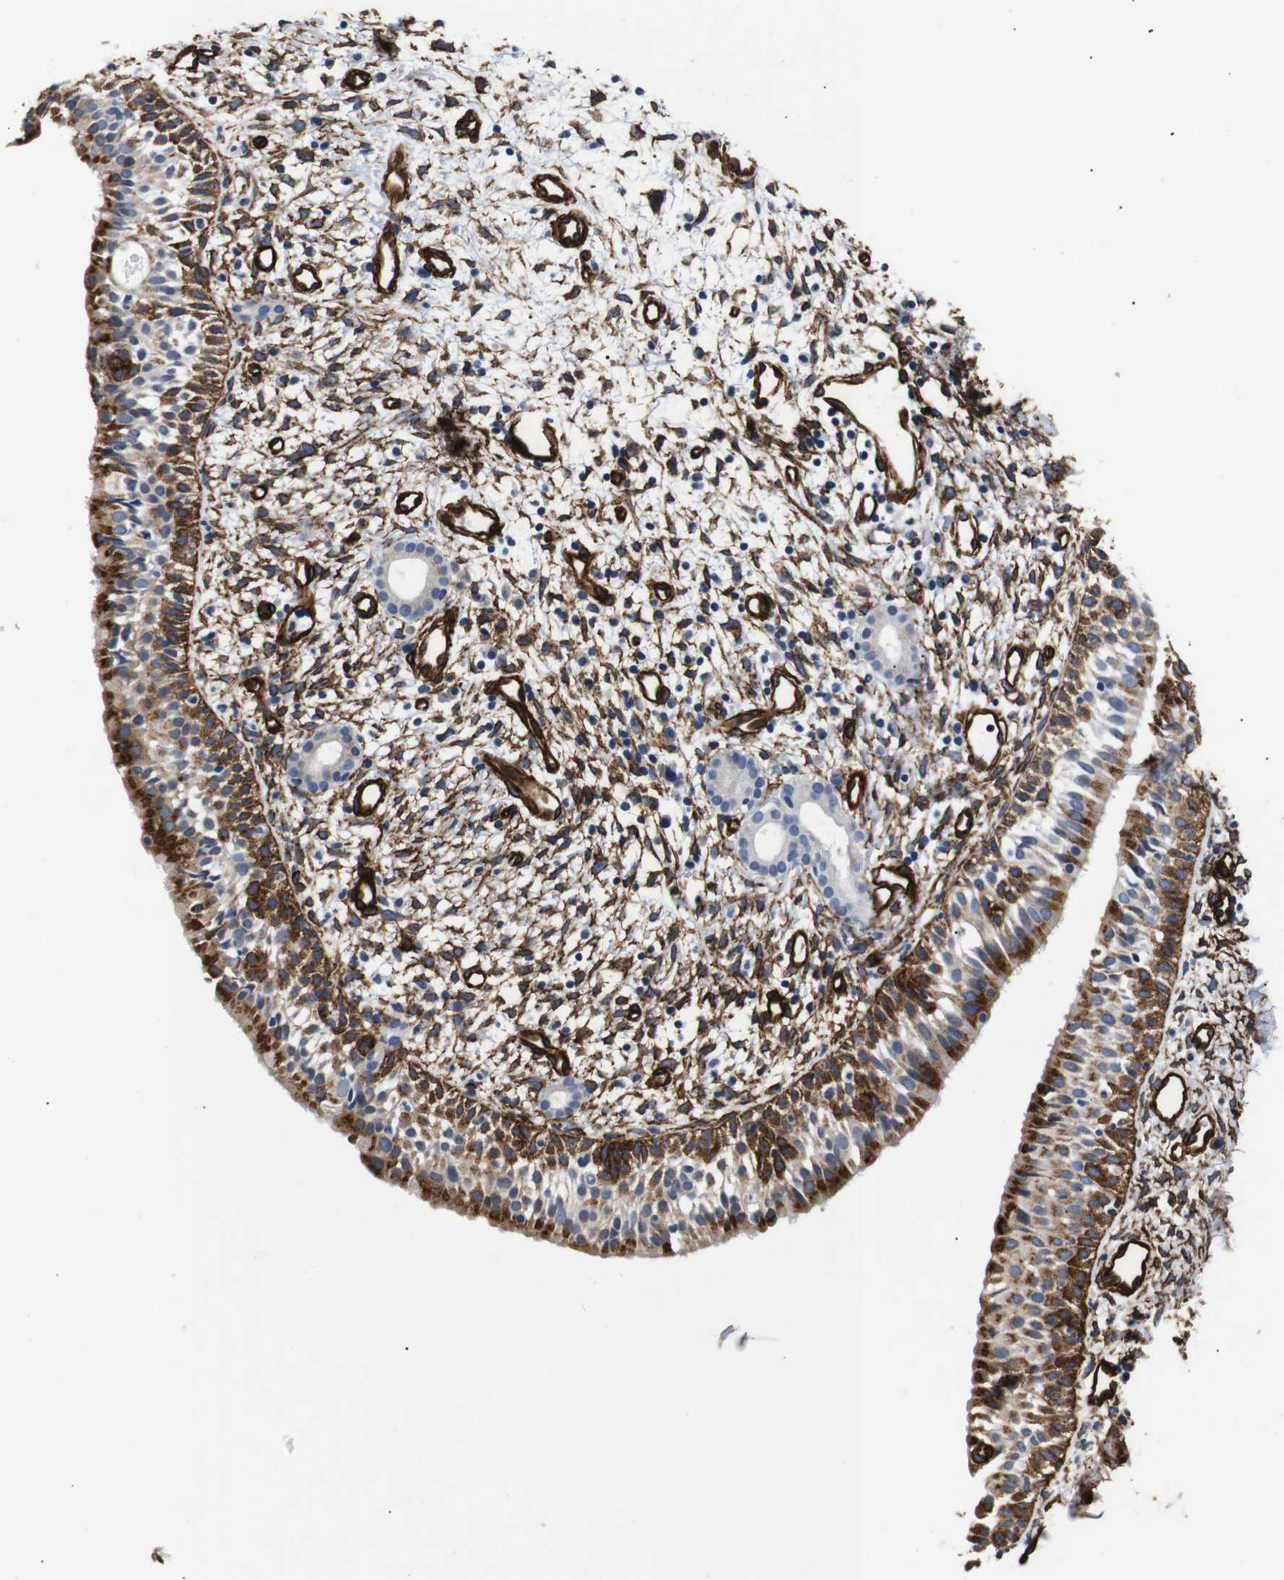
{"staining": {"intensity": "strong", "quantity": "25%-75%", "location": "cytoplasmic/membranous"}, "tissue": "nasopharynx", "cell_type": "Respiratory epithelial cells", "image_type": "normal", "snomed": [{"axis": "morphology", "description": "Normal tissue, NOS"}, {"axis": "topography", "description": "Nasopharynx"}], "caption": "High-magnification brightfield microscopy of benign nasopharynx stained with DAB (brown) and counterstained with hematoxylin (blue). respiratory epithelial cells exhibit strong cytoplasmic/membranous staining is identified in about25%-75% of cells. The protein is shown in brown color, while the nuclei are stained blue.", "gene": "CAV2", "patient": {"sex": "male", "age": 22}}